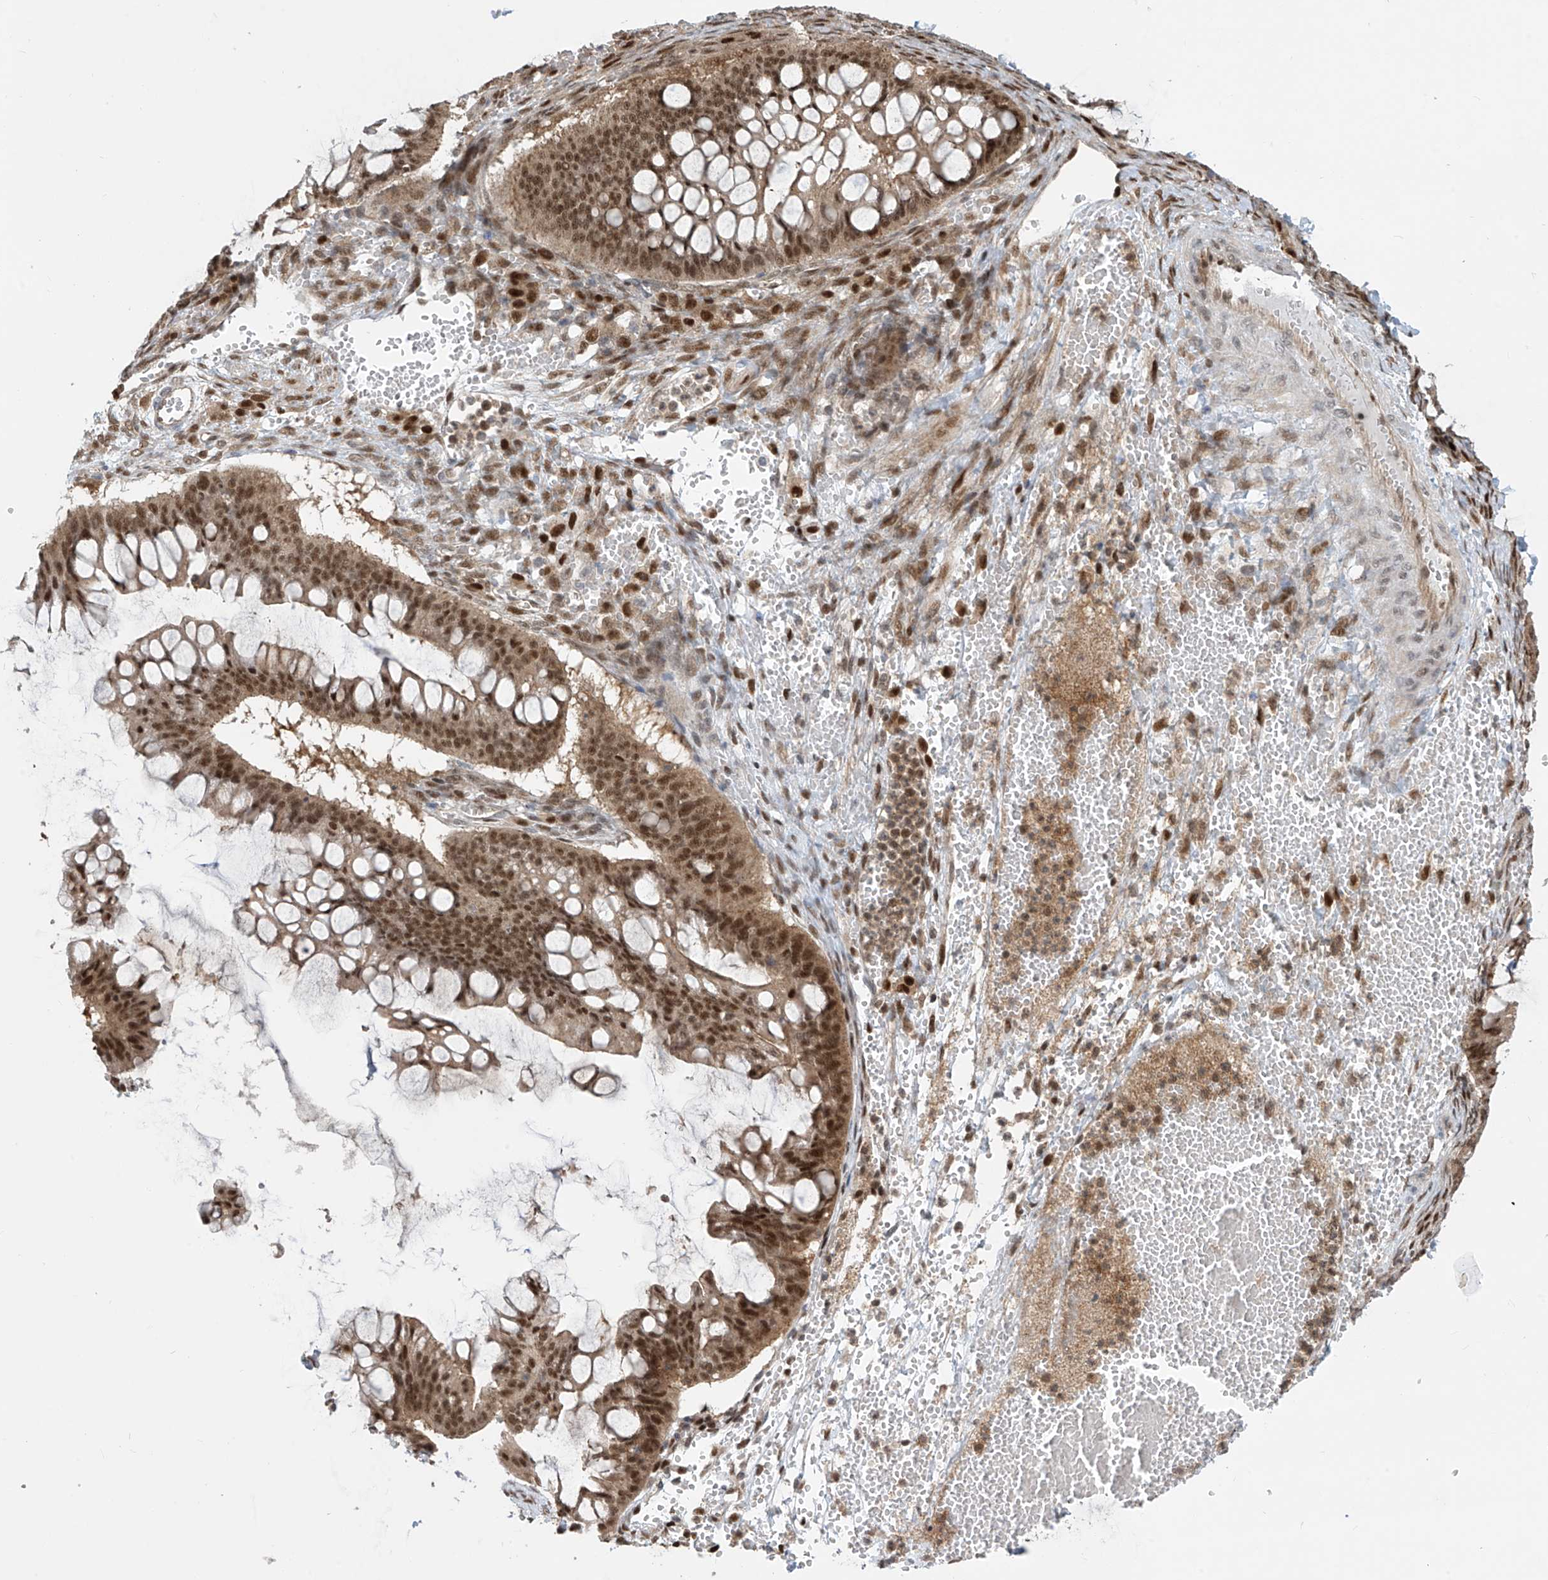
{"staining": {"intensity": "moderate", "quantity": ">75%", "location": "nuclear"}, "tissue": "ovarian cancer", "cell_type": "Tumor cells", "image_type": "cancer", "snomed": [{"axis": "morphology", "description": "Cystadenocarcinoma, mucinous, NOS"}, {"axis": "topography", "description": "Ovary"}], "caption": "Protein expression analysis of ovarian cancer displays moderate nuclear positivity in about >75% of tumor cells.", "gene": "LAGE3", "patient": {"sex": "female", "age": 73}}